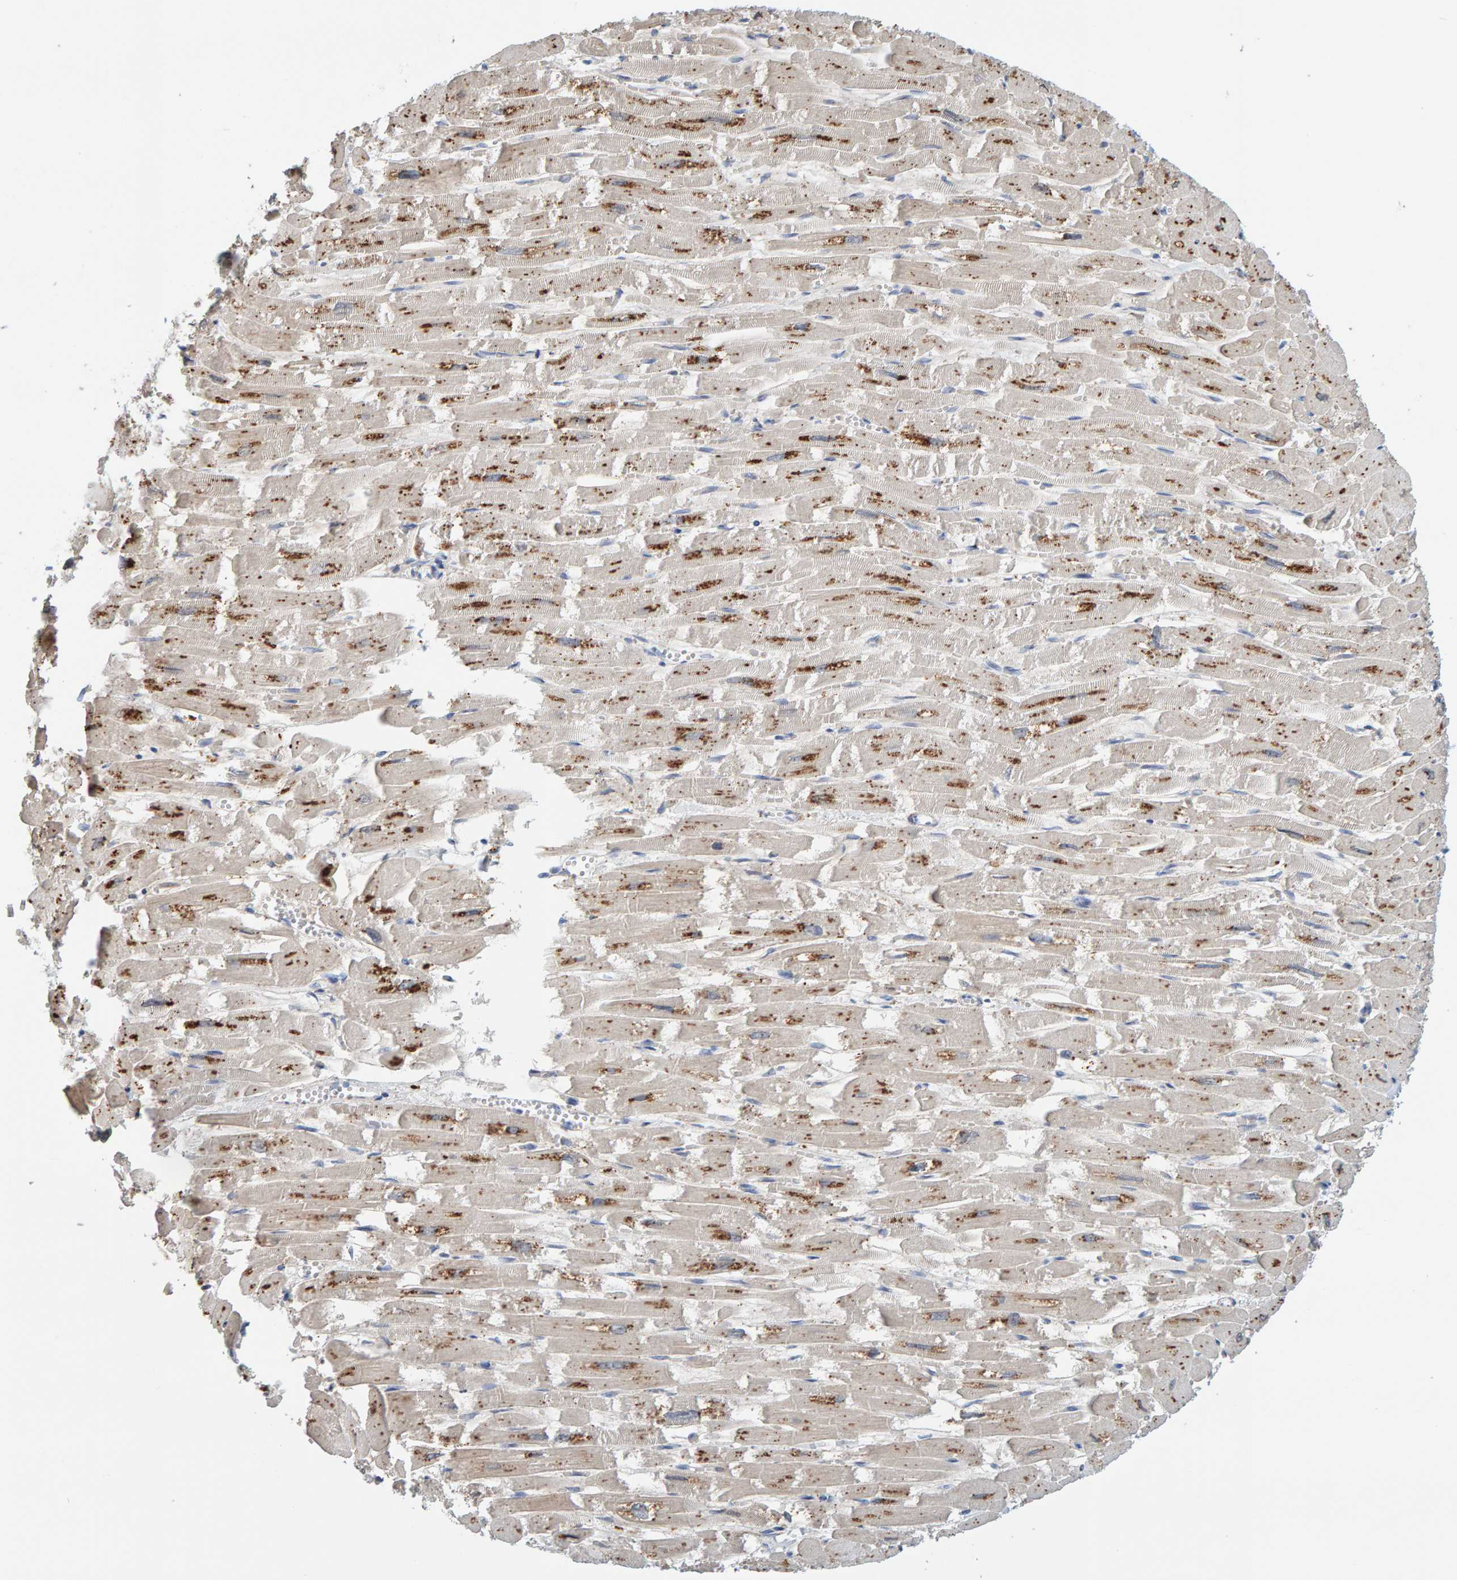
{"staining": {"intensity": "moderate", "quantity": ">75%", "location": "cytoplasmic/membranous"}, "tissue": "heart muscle", "cell_type": "Cardiomyocytes", "image_type": "normal", "snomed": [{"axis": "morphology", "description": "Normal tissue, NOS"}, {"axis": "topography", "description": "Heart"}], "caption": "IHC photomicrograph of normal heart muscle: heart muscle stained using immunohistochemistry exhibits medium levels of moderate protein expression localized specifically in the cytoplasmic/membranous of cardiomyocytes, appearing as a cytoplasmic/membranous brown color.", "gene": "BIN3", "patient": {"sex": "male", "age": 54}}